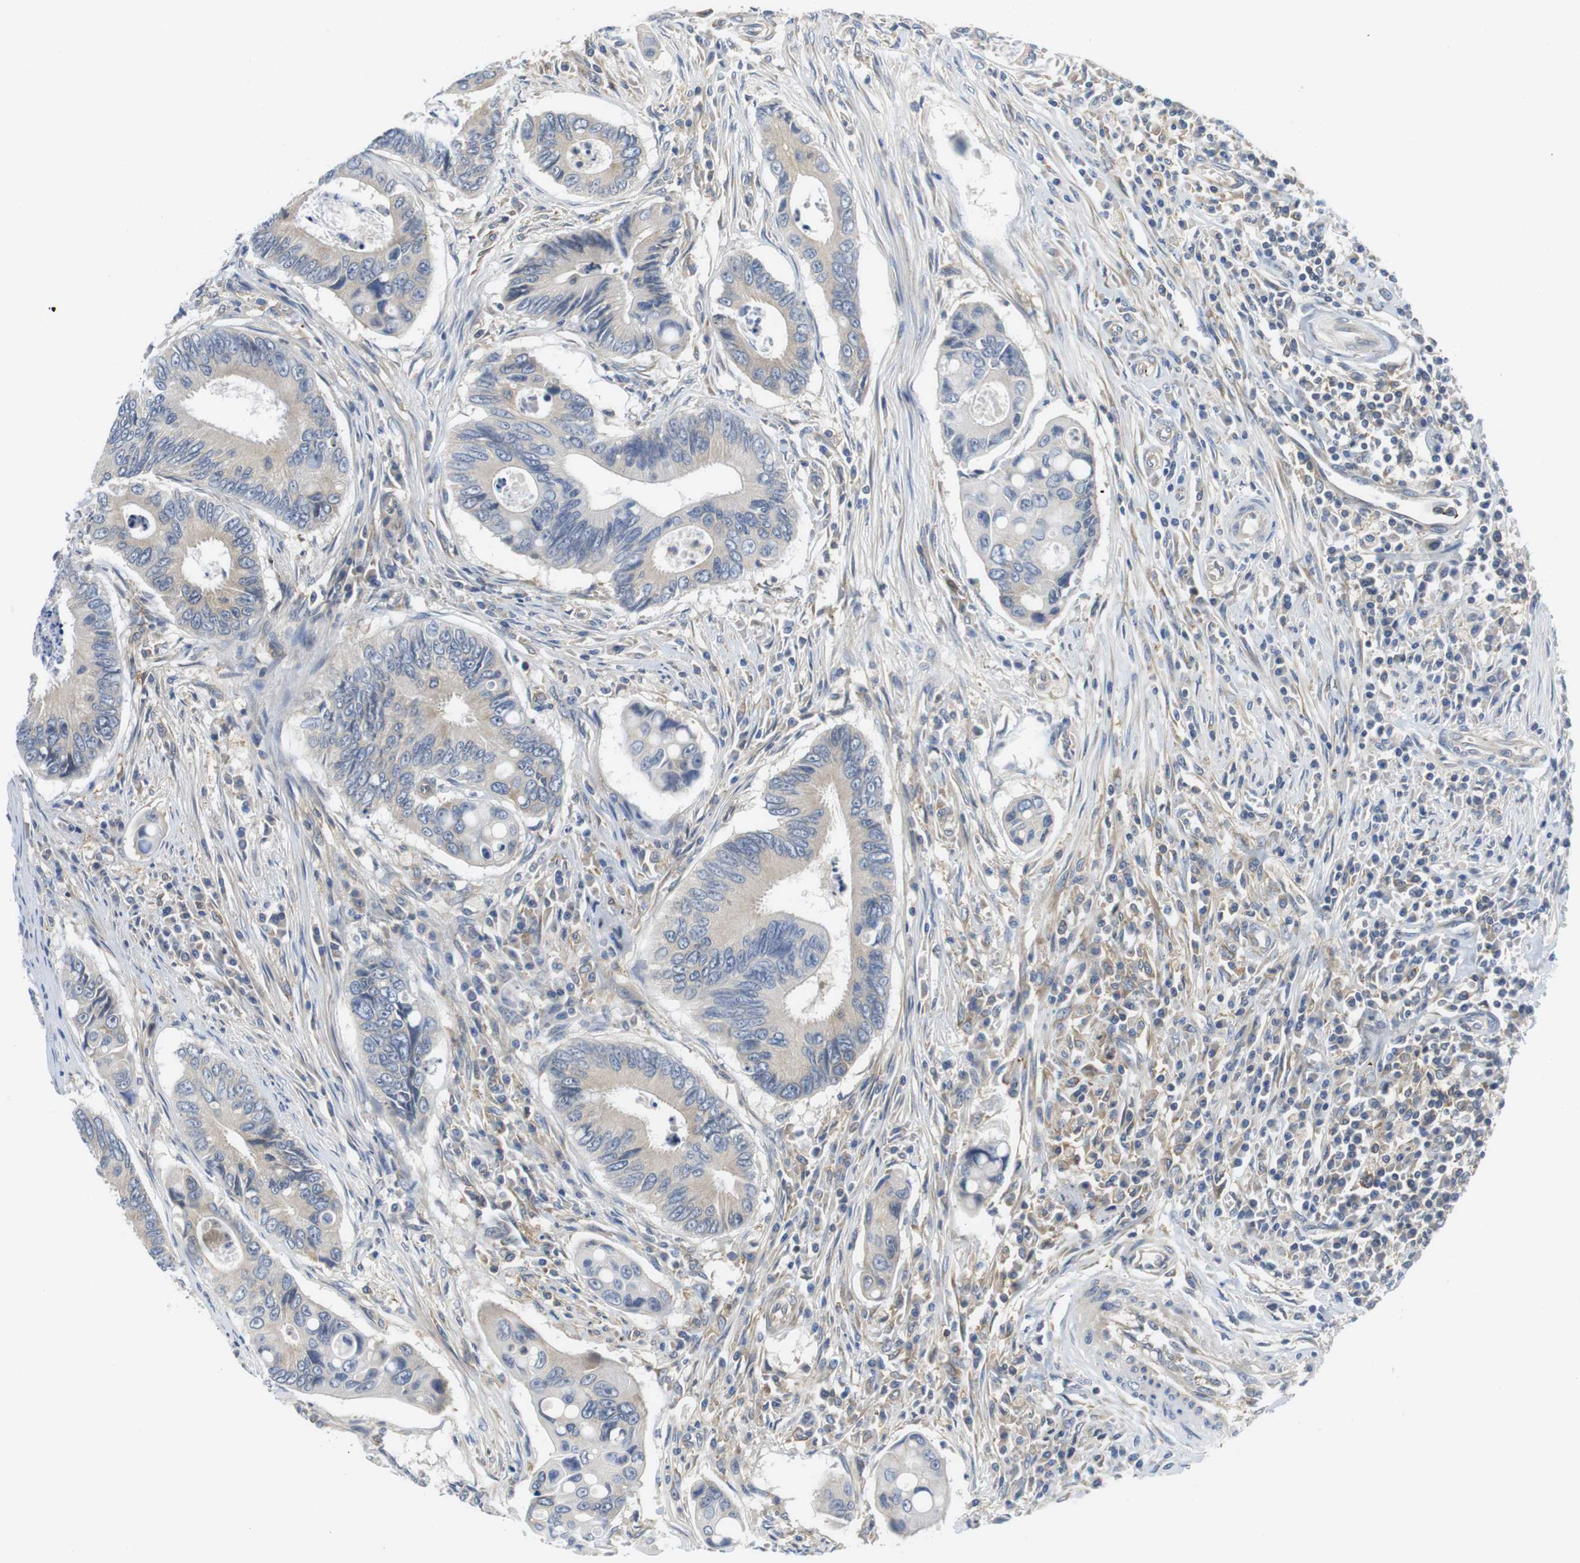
{"staining": {"intensity": "weak", "quantity": "<25%", "location": "cytoplasmic/membranous"}, "tissue": "colorectal cancer", "cell_type": "Tumor cells", "image_type": "cancer", "snomed": [{"axis": "morphology", "description": "Inflammation, NOS"}, {"axis": "morphology", "description": "Adenocarcinoma, NOS"}, {"axis": "topography", "description": "Colon"}], "caption": "Colorectal cancer (adenocarcinoma) was stained to show a protein in brown. There is no significant staining in tumor cells.", "gene": "HERPUD2", "patient": {"sex": "male", "age": 72}}